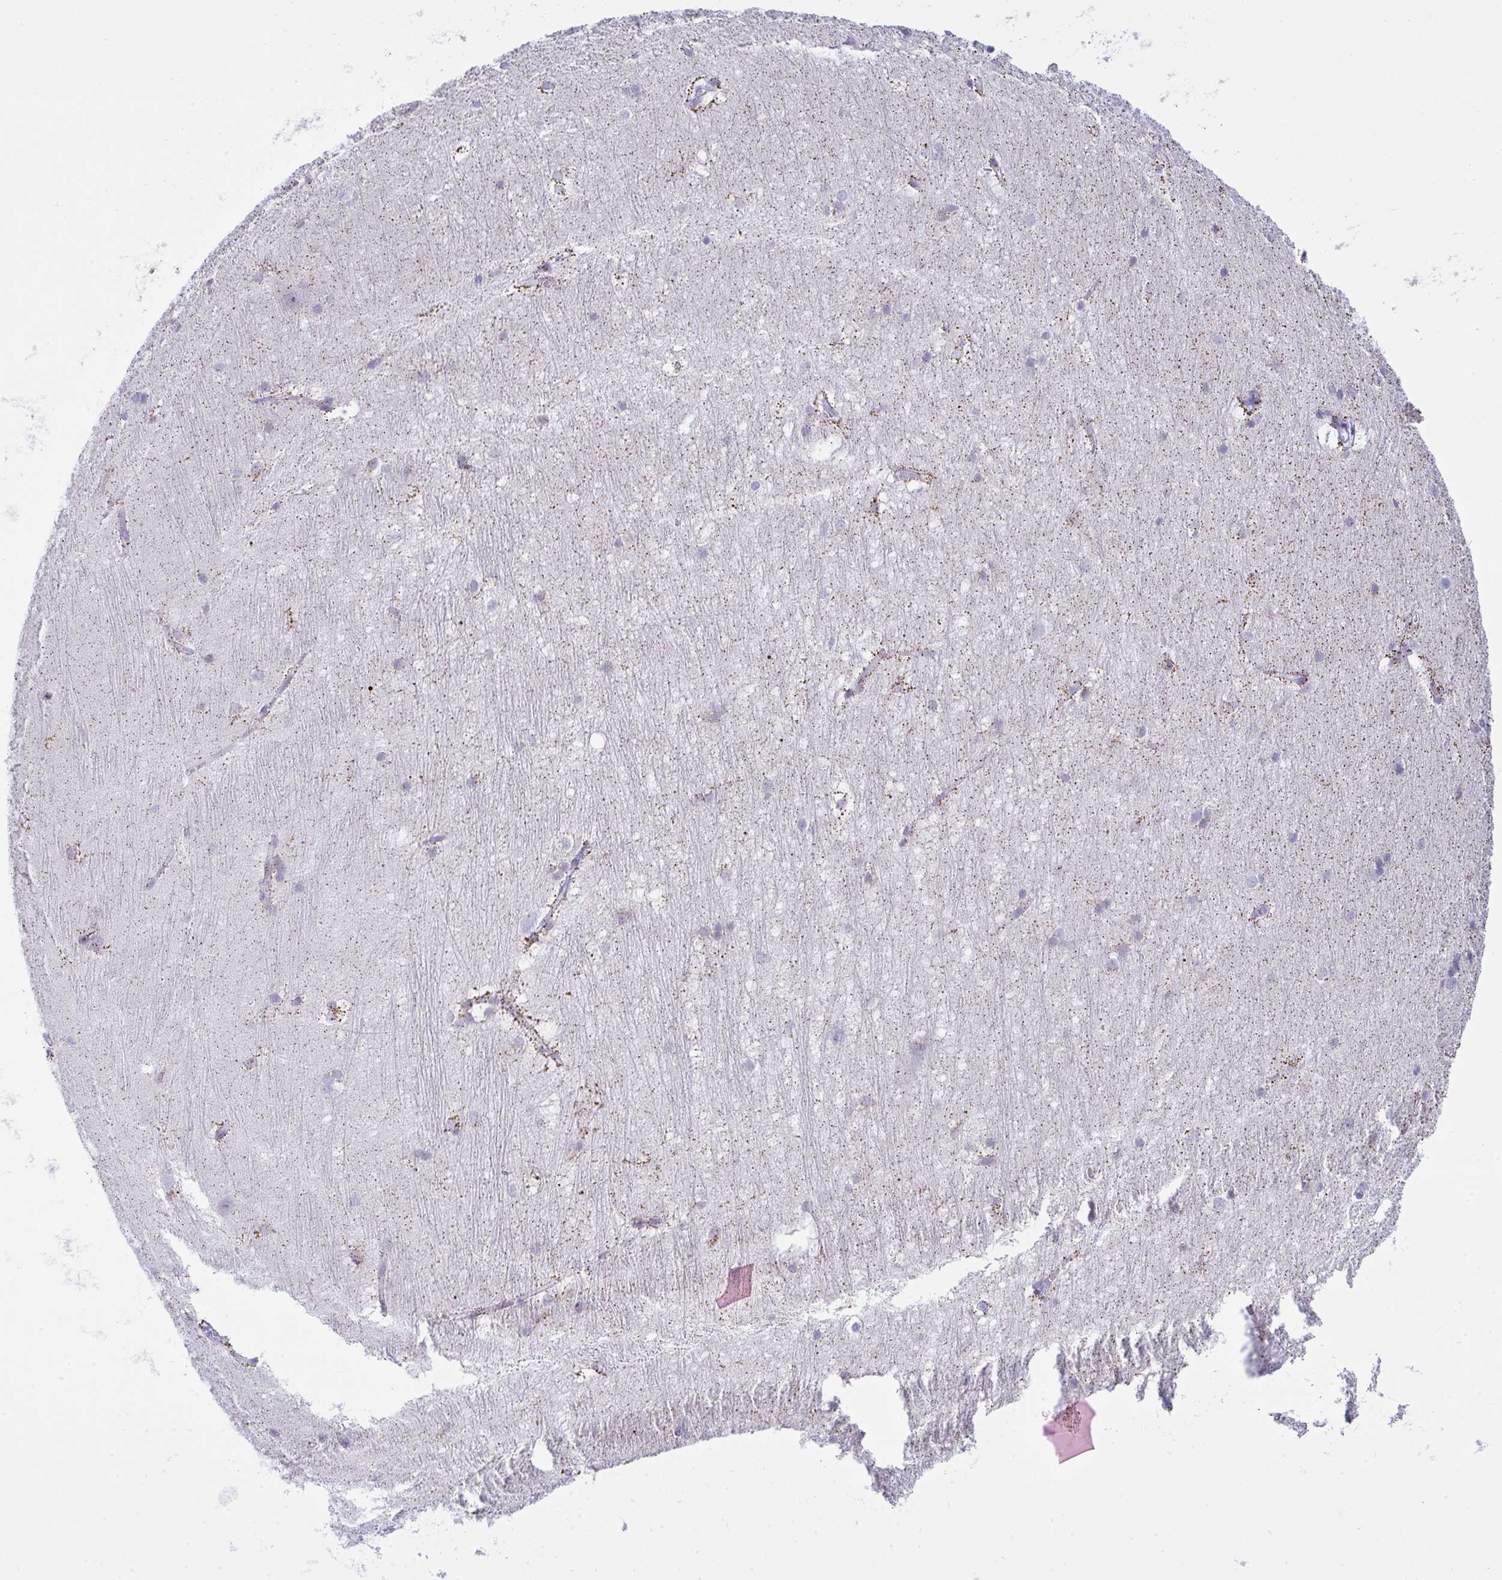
{"staining": {"intensity": "negative", "quantity": "none", "location": "none"}, "tissue": "hippocampus", "cell_type": "Glial cells", "image_type": "normal", "snomed": [{"axis": "morphology", "description": "Normal tissue, NOS"}, {"axis": "topography", "description": "Cerebral cortex"}, {"axis": "topography", "description": "Hippocampus"}], "caption": "Micrograph shows no significant protein positivity in glial cells of benign hippocampus.", "gene": "PLA2G12B", "patient": {"sex": "female", "age": 19}}